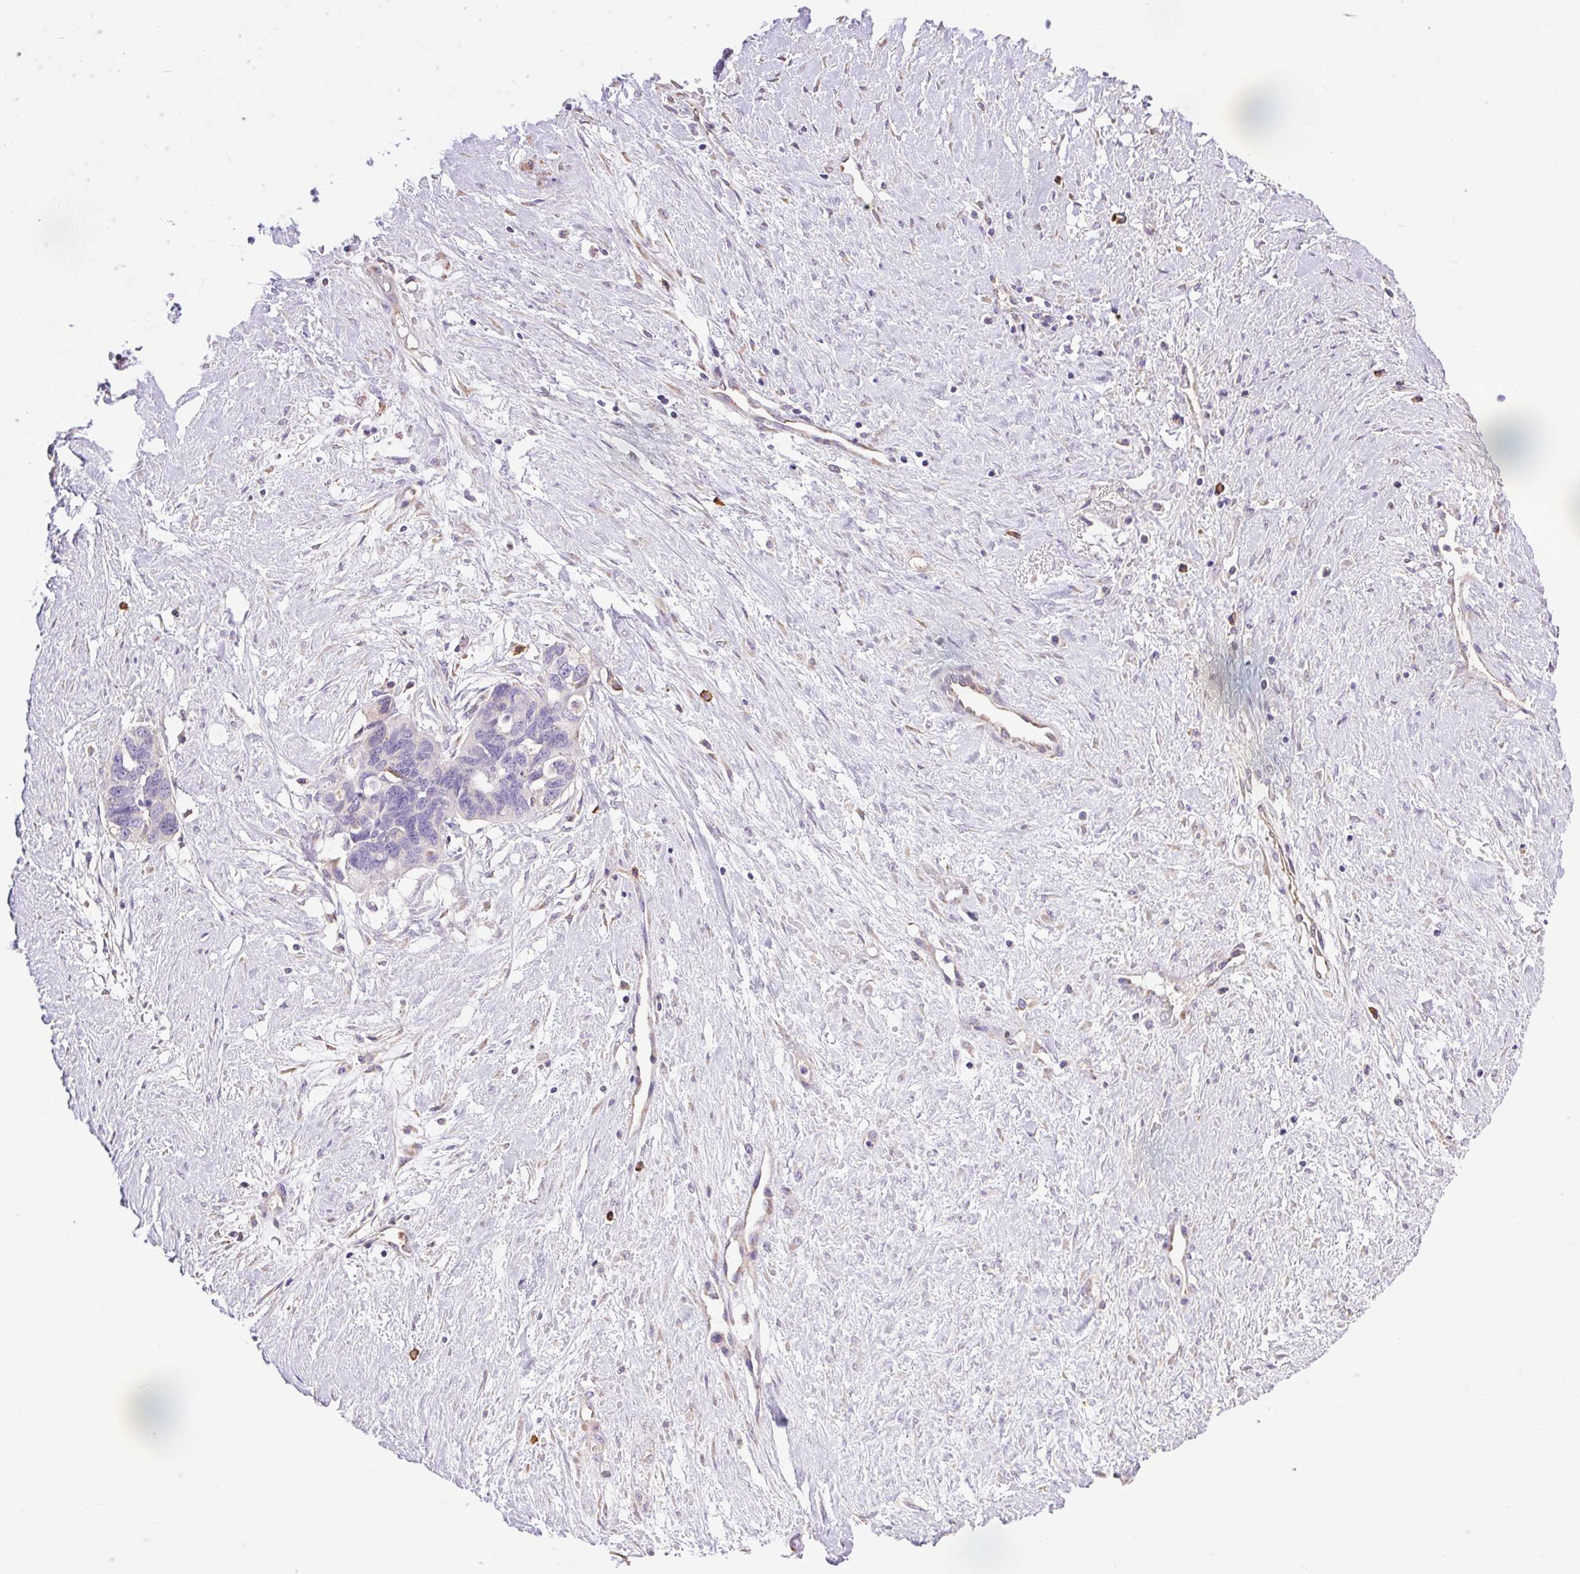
{"staining": {"intensity": "negative", "quantity": "none", "location": "none"}, "tissue": "ovarian cancer", "cell_type": "Tumor cells", "image_type": "cancer", "snomed": [{"axis": "morphology", "description": "Cystadenocarcinoma, serous, NOS"}, {"axis": "topography", "description": "Ovary"}], "caption": "Ovarian cancer (serous cystadenocarcinoma) stained for a protein using IHC shows no expression tumor cells.", "gene": "SNX31", "patient": {"sex": "female", "age": 69}}